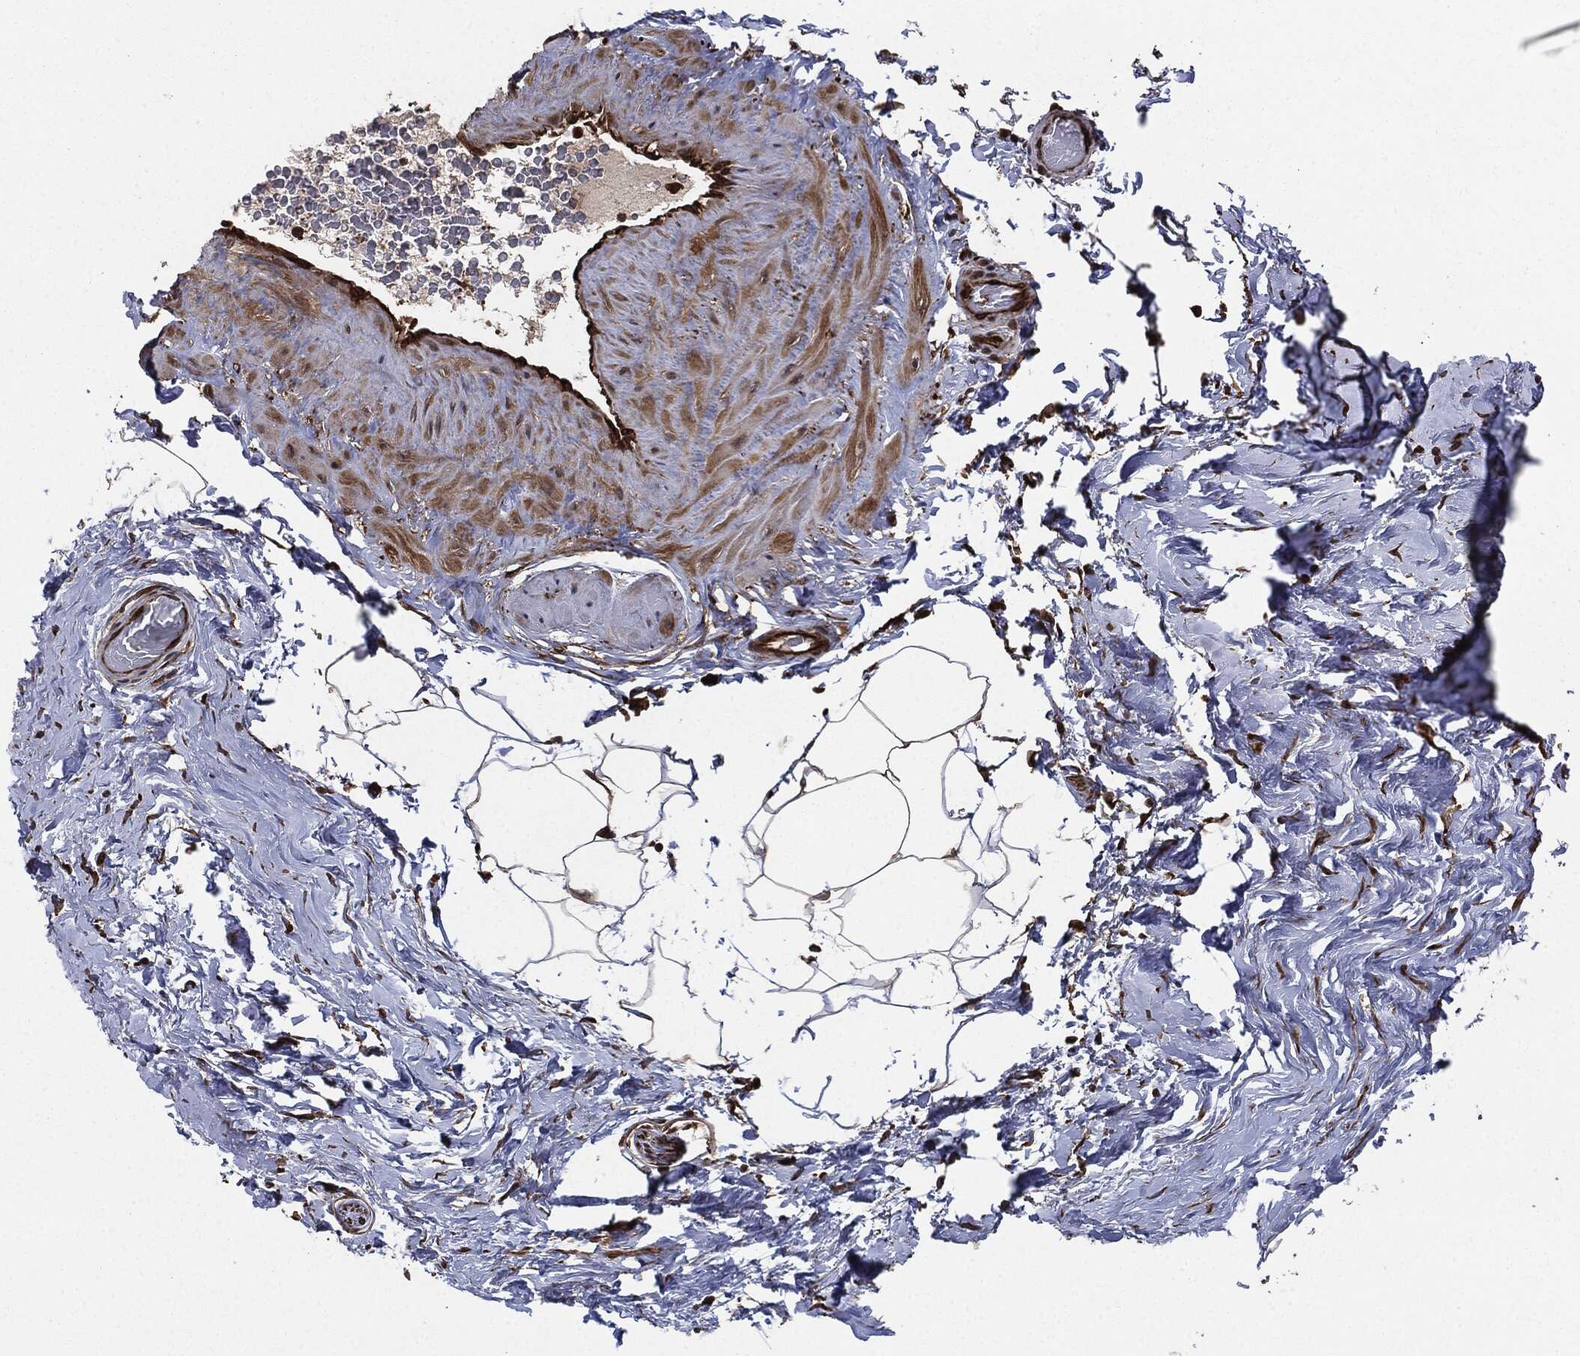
{"staining": {"intensity": "strong", "quantity": ">75%", "location": "cytoplasmic/membranous"}, "tissue": "adipose tissue", "cell_type": "Adipocytes", "image_type": "normal", "snomed": [{"axis": "morphology", "description": "Normal tissue, NOS"}, {"axis": "topography", "description": "Soft tissue"}, {"axis": "topography", "description": "Vascular tissue"}], "caption": "DAB immunohistochemical staining of unremarkable adipose tissue exhibits strong cytoplasmic/membranous protein positivity in about >75% of adipocytes.", "gene": "RAP1GDS1", "patient": {"sex": "male", "age": 41}}